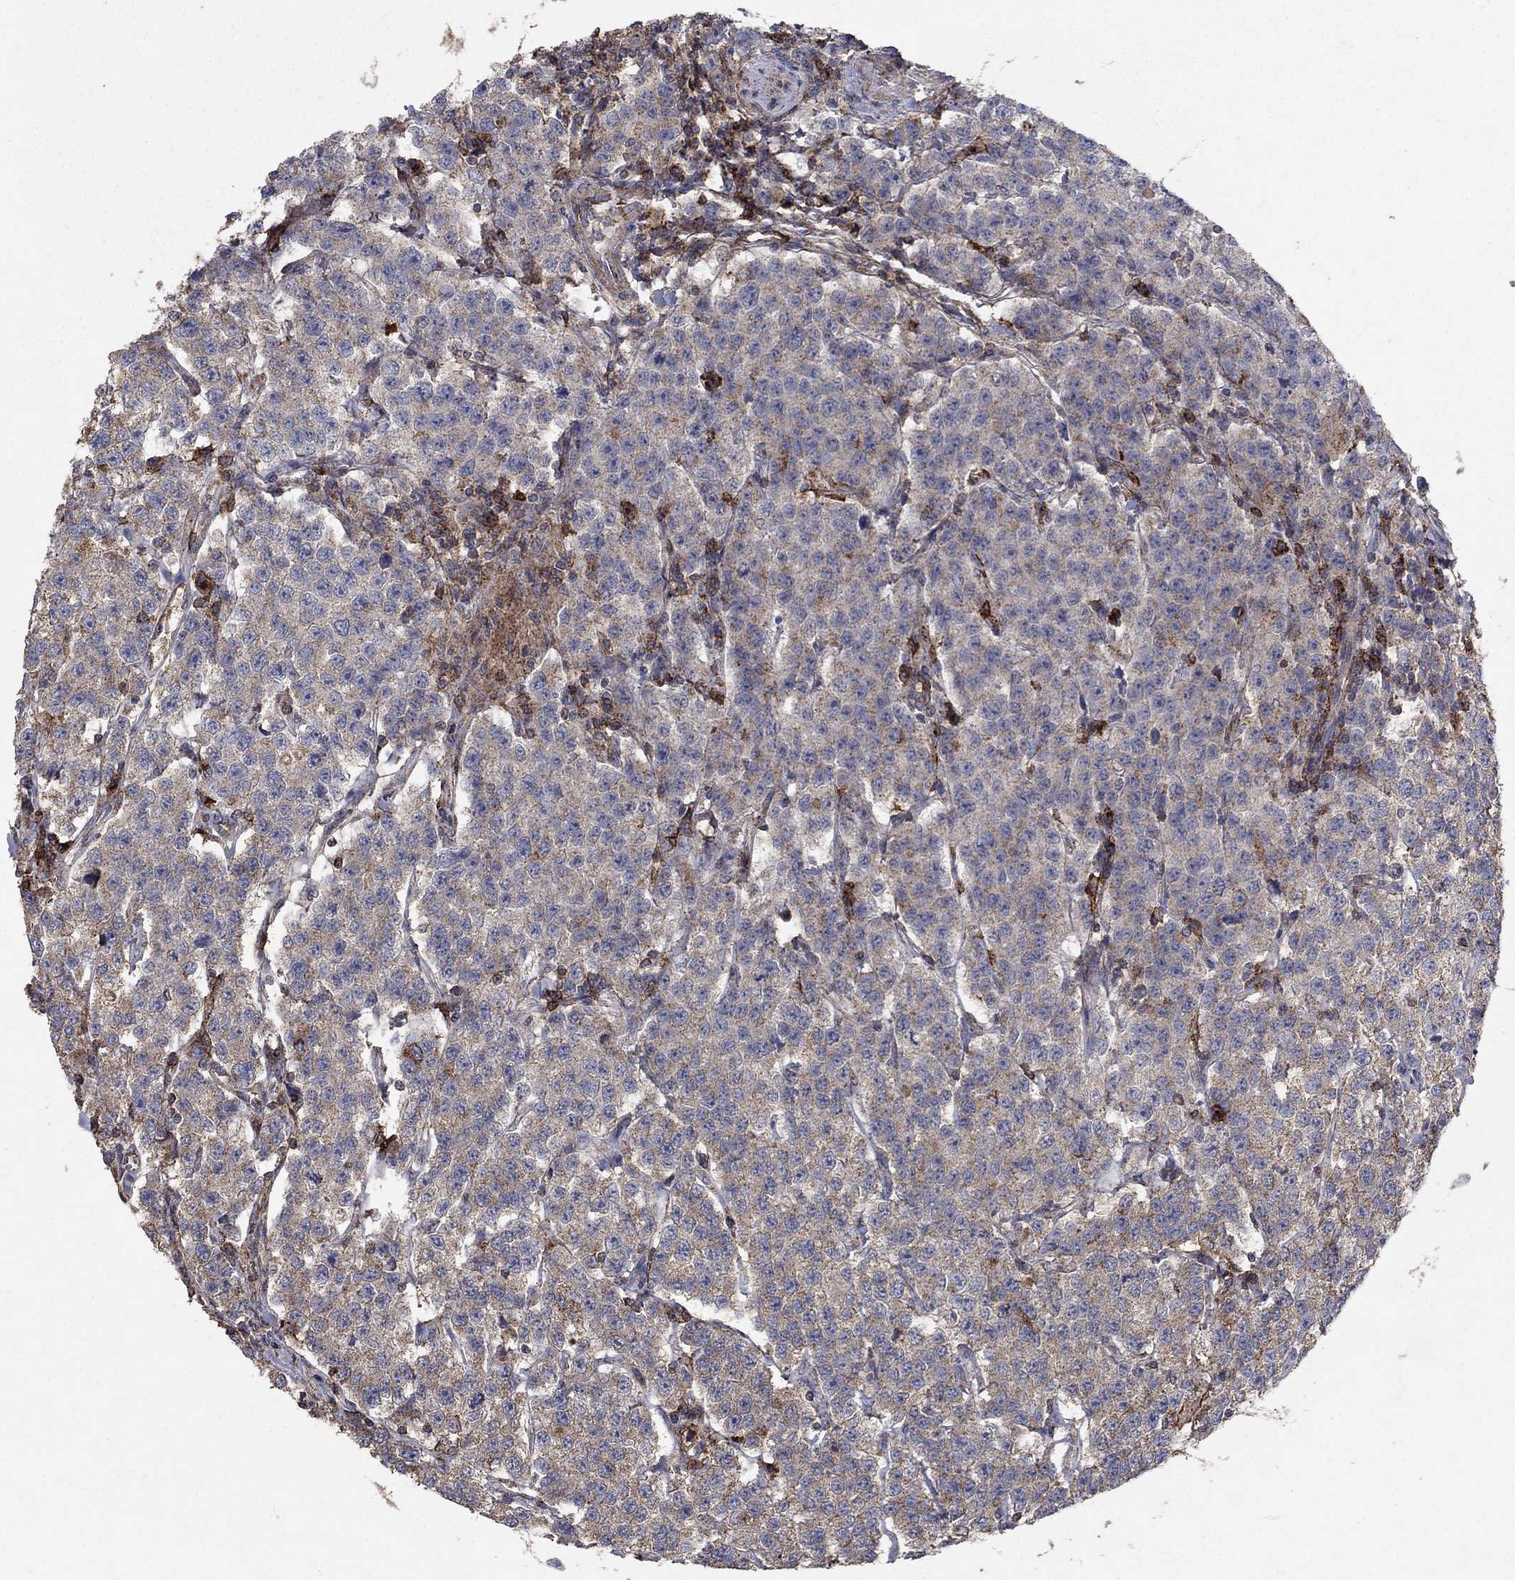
{"staining": {"intensity": "strong", "quantity": "<25%", "location": "cytoplasmic/membranous,nuclear"}, "tissue": "testis cancer", "cell_type": "Tumor cells", "image_type": "cancer", "snomed": [{"axis": "morphology", "description": "Seminoma, NOS"}, {"axis": "topography", "description": "Testis"}], "caption": "This is an image of immunohistochemistry staining of testis seminoma, which shows strong positivity in the cytoplasmic/membranous and nuclear of tumor cells.", "gene": "CD24", "patient": {"sex": "male", "age": 59}}